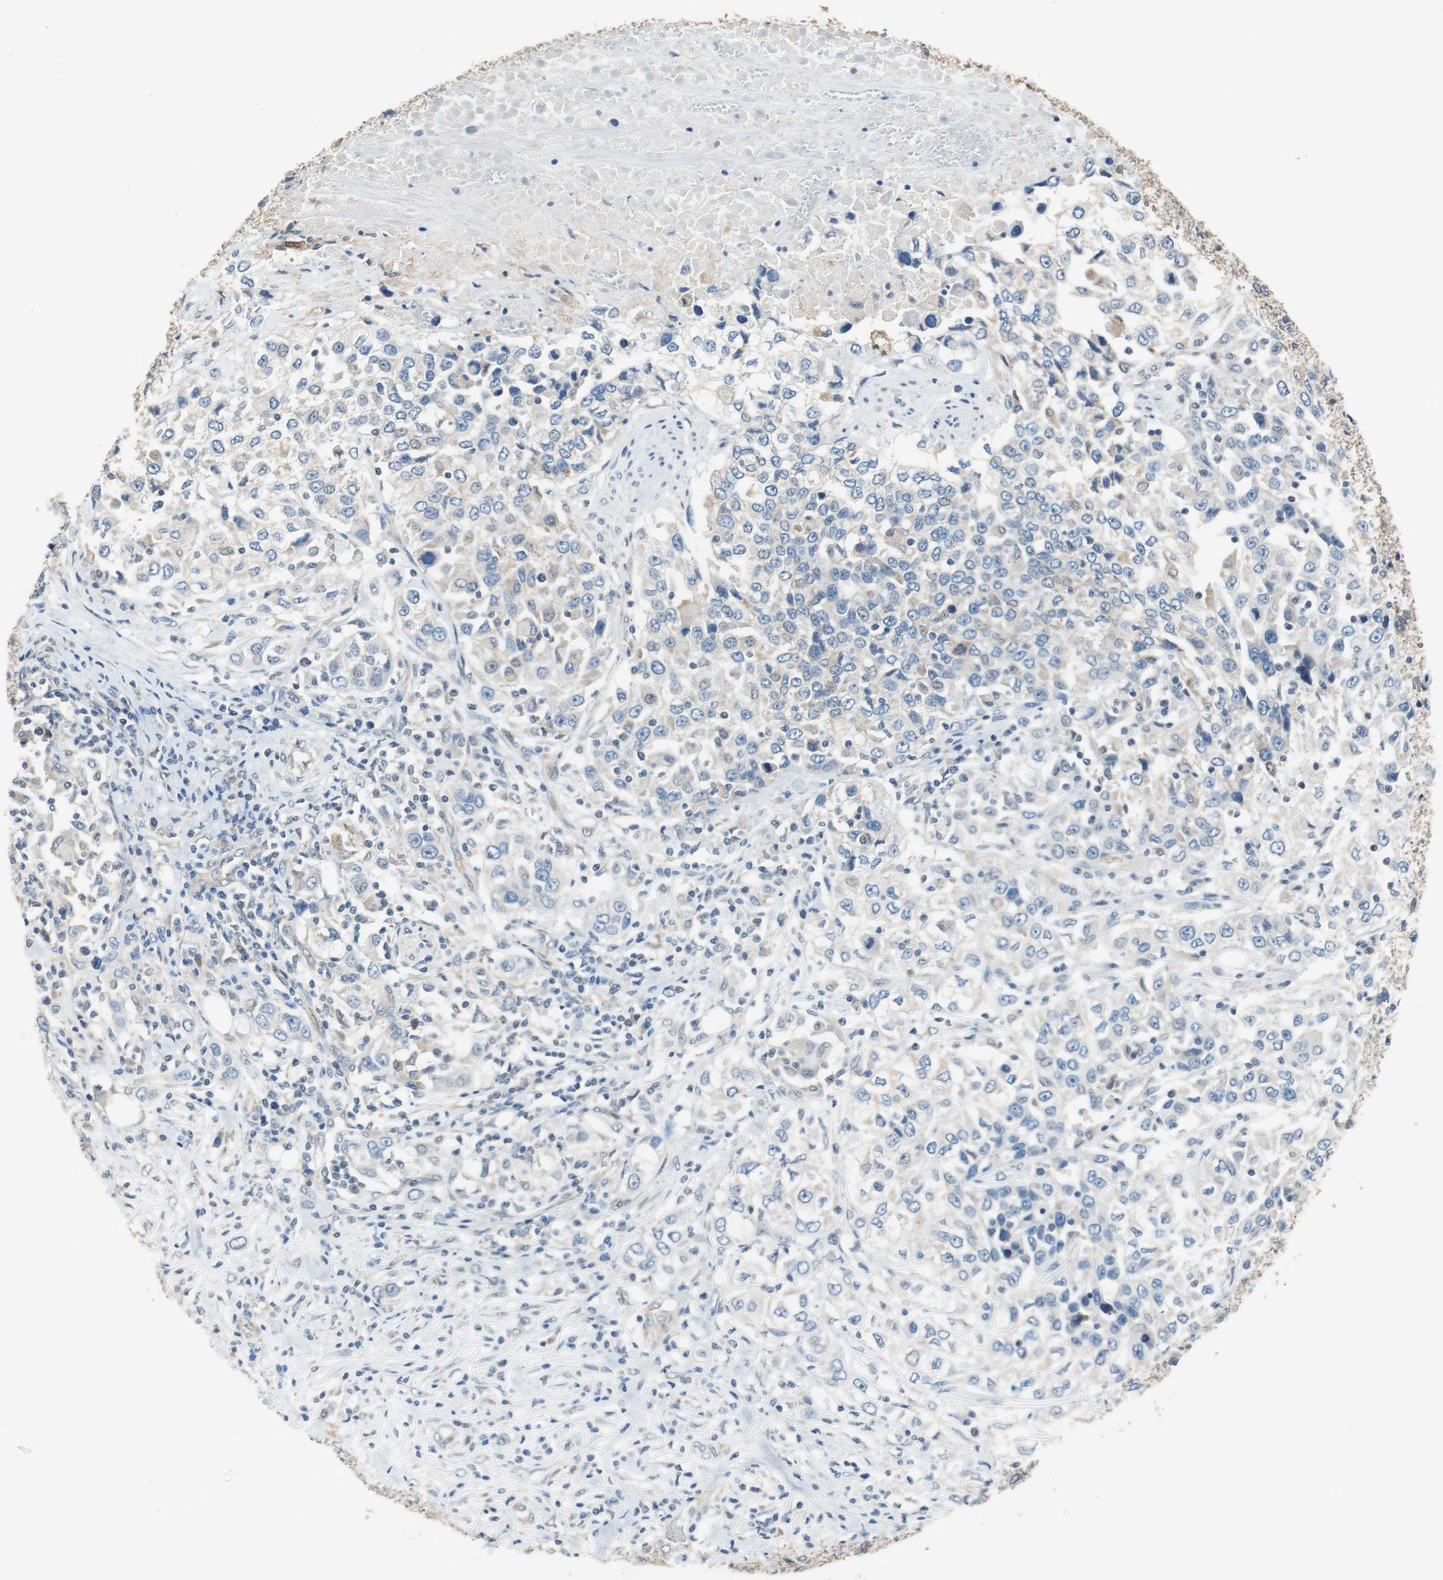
{"staining": {"intensity": "weak", "quantity": "<25%", "location": "cytoplasmic/membranous"}, "tissue": "urothelial cancer", "cell_type": "Tumor cells", "image_type": "cancer", "snomed": [{"axis": "morphology", "description": "Urothelial carcinoma, High grade"}, {"axis": "topography", "description": "Urinary bladder"}], "caption": "The immunohistochemistry histopathology image has no significant positivity in tumor cells of urothelial cancer tissue.", "gene": "ALDH4A1", "patient": {"sex": "female", "age": 80}}